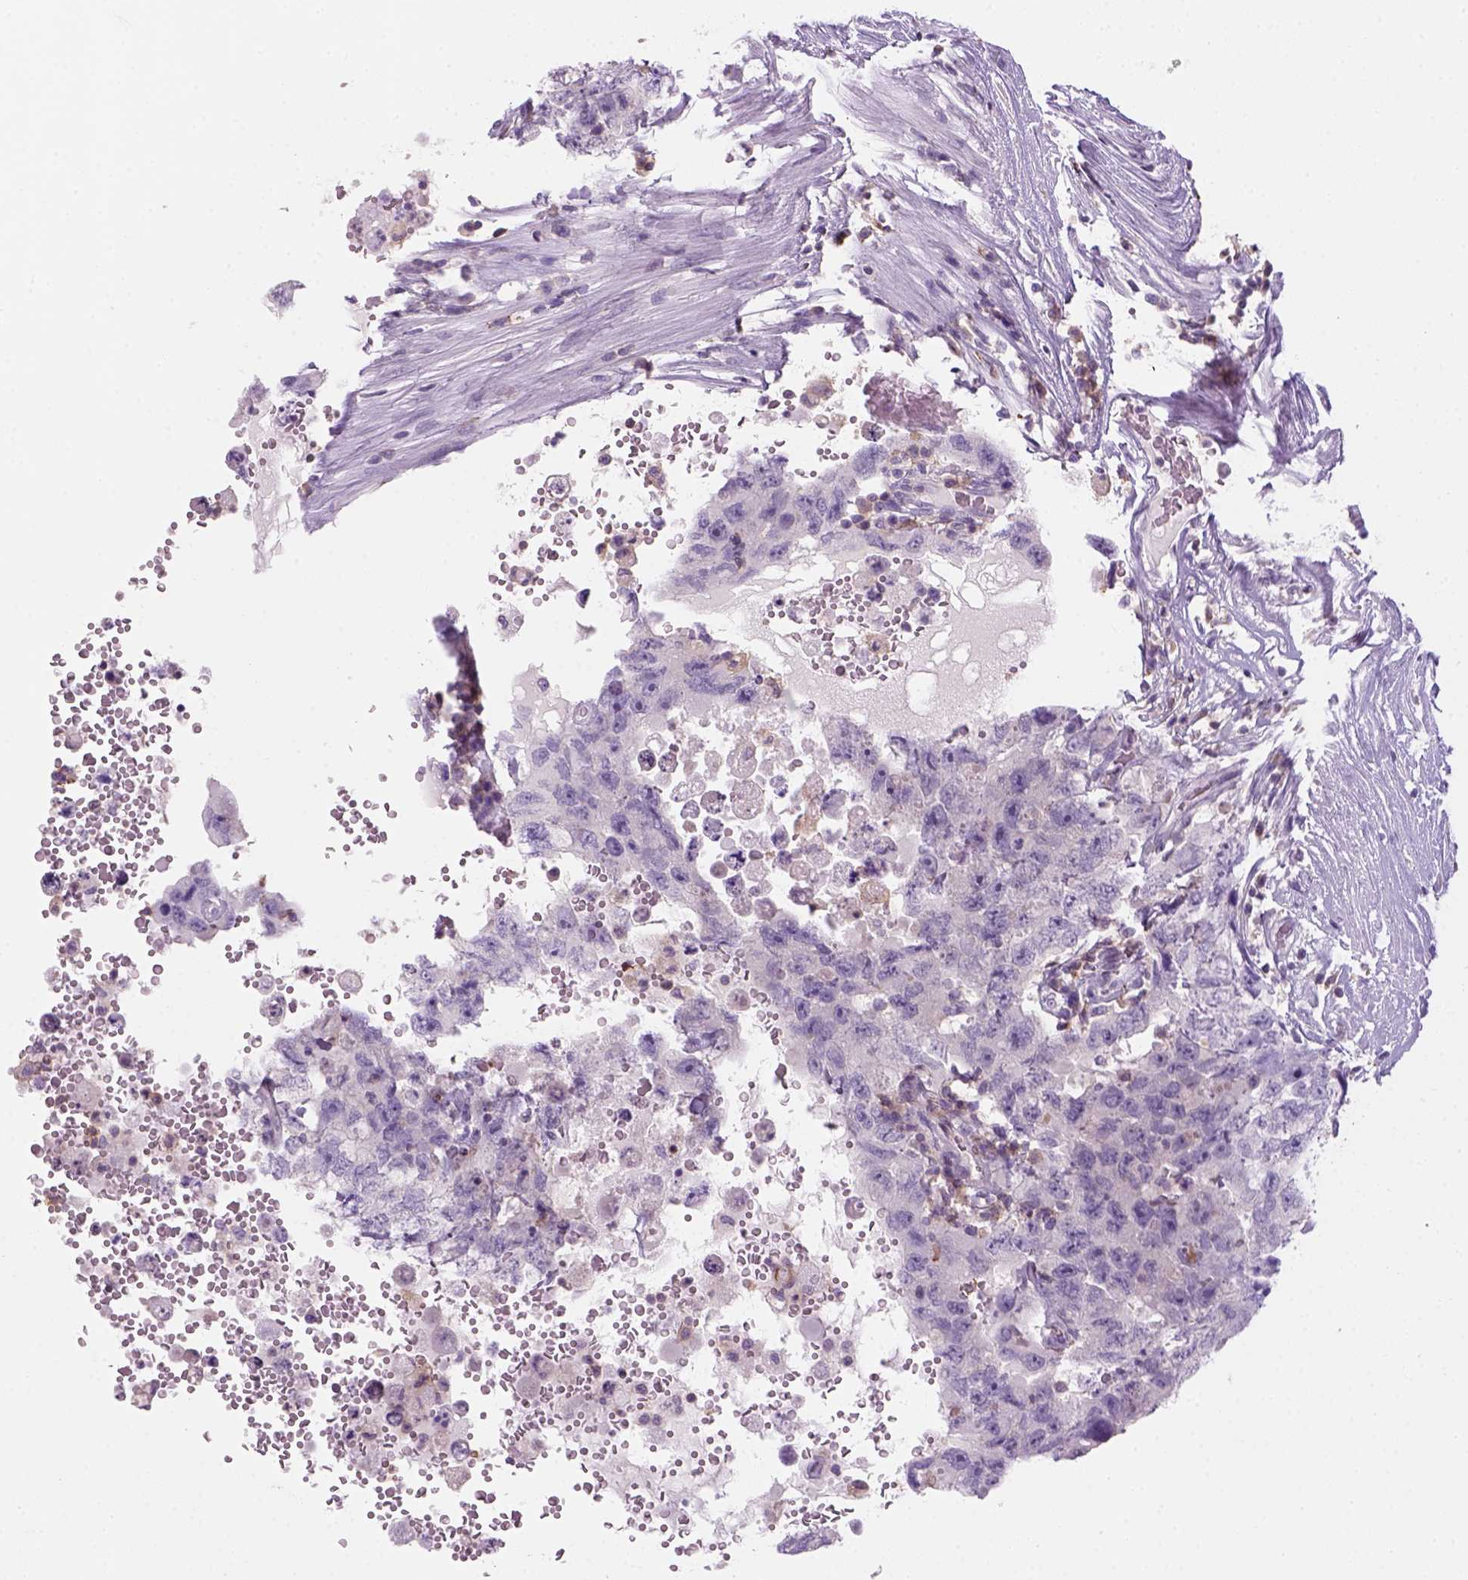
{"staining": {"intensity": "negative", "quantity": "none", "location": "none"}, "tissue": "testis cancer", "cell_type": "Tumor cells", "image_type": "cancer", "snomed": [{"axis": "morphology", "description": "Carcinoma, Embryonal, NOS"}, {"axis": "topography", "description": "Testis"}], "caption": "Testis cancer stained for a protein using immunohistochemistry (IHC) shows no staining tumor cells.", "gene": "GOT1", "patient": {"sex": "male", "age": 26}}